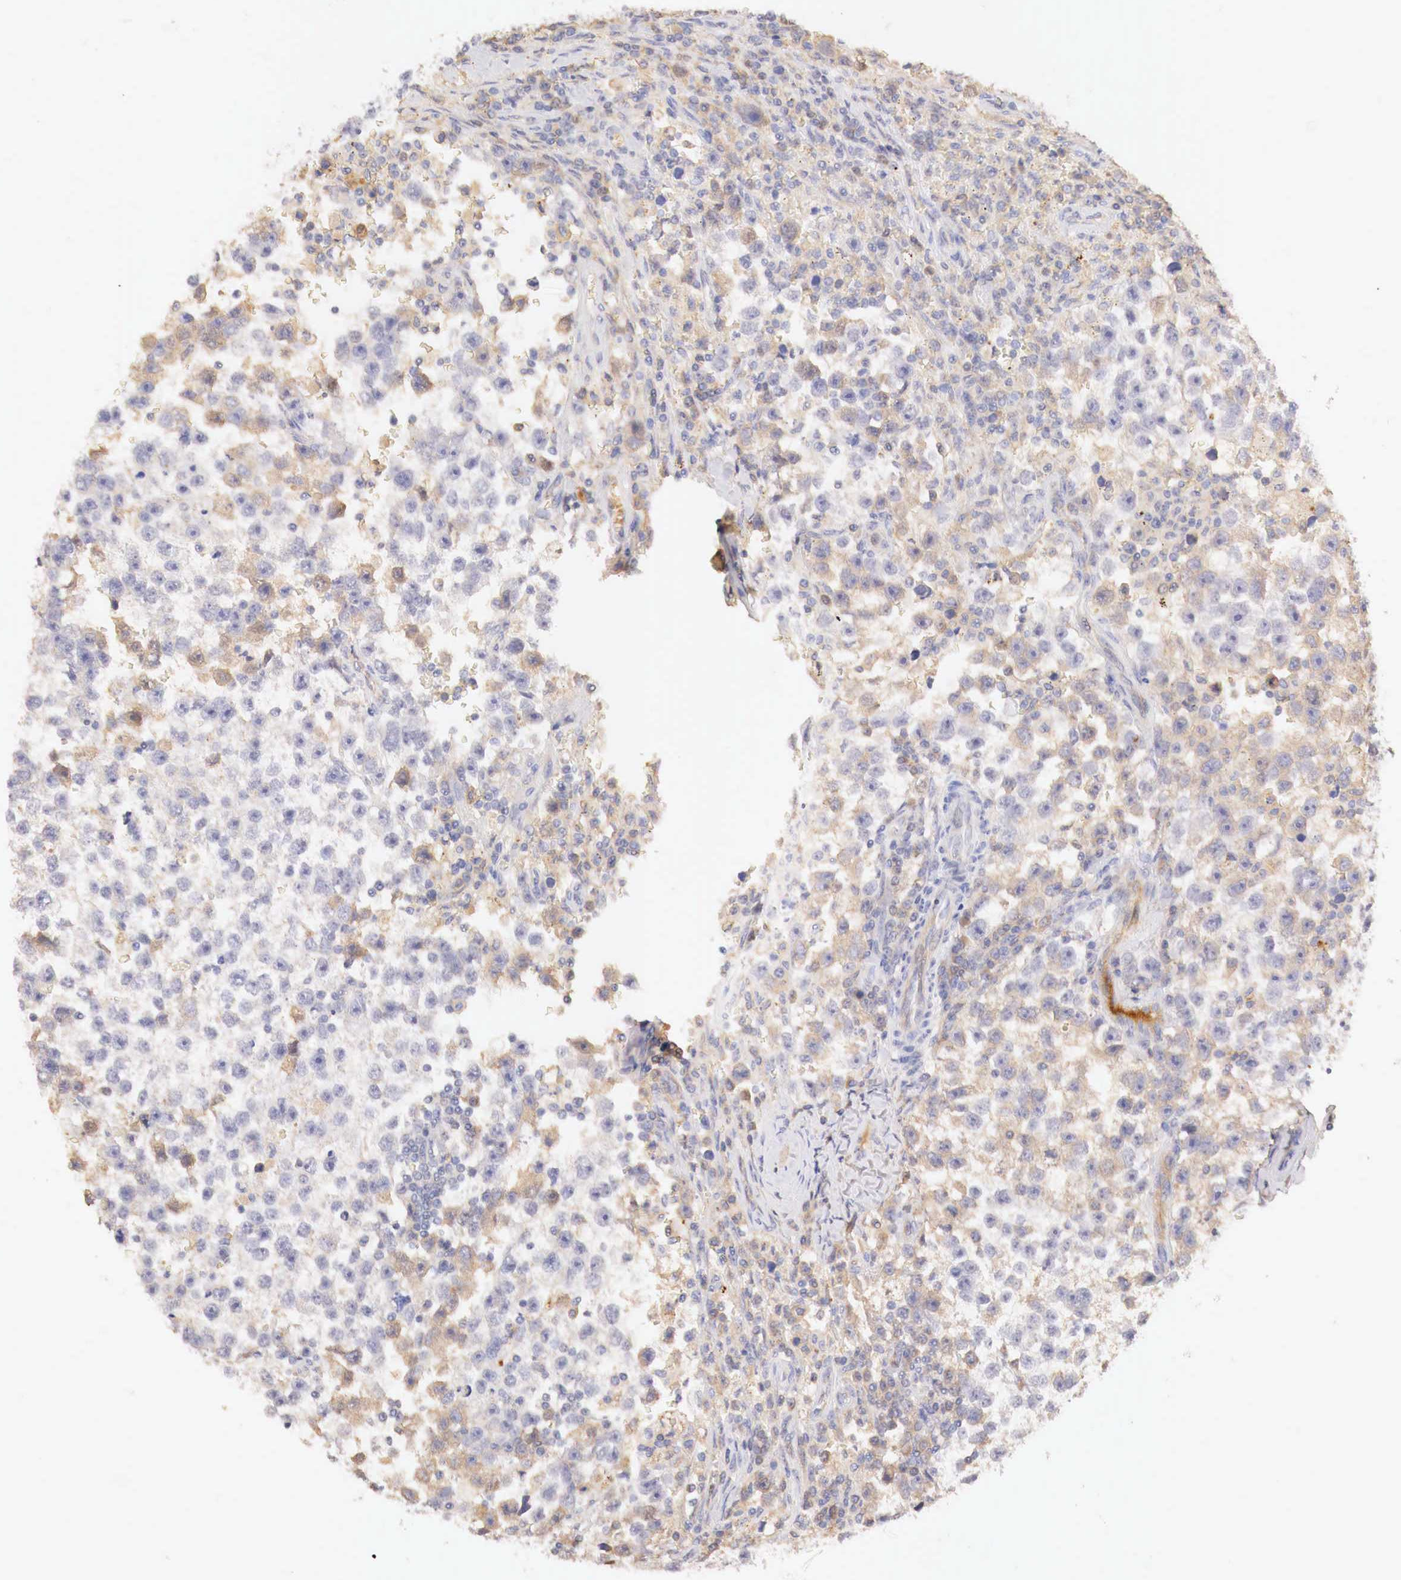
{"staining": {"intensity": "negative", "quantity": "none", "location": "none"}, "tissue": "testis cancer", "cell_type": "Tumor cells", "image_type": "cancer", "snomed": [{"axis": "morphology", "description": "Seminoma, NOS"}, {"axis": "topography", "description": "Testis"}], "caption": "Tumor cells show no significant positivity in testis cancer (seminoma).", "gene": "GATA1", "patient": {"sex": "male", "age": 33}}